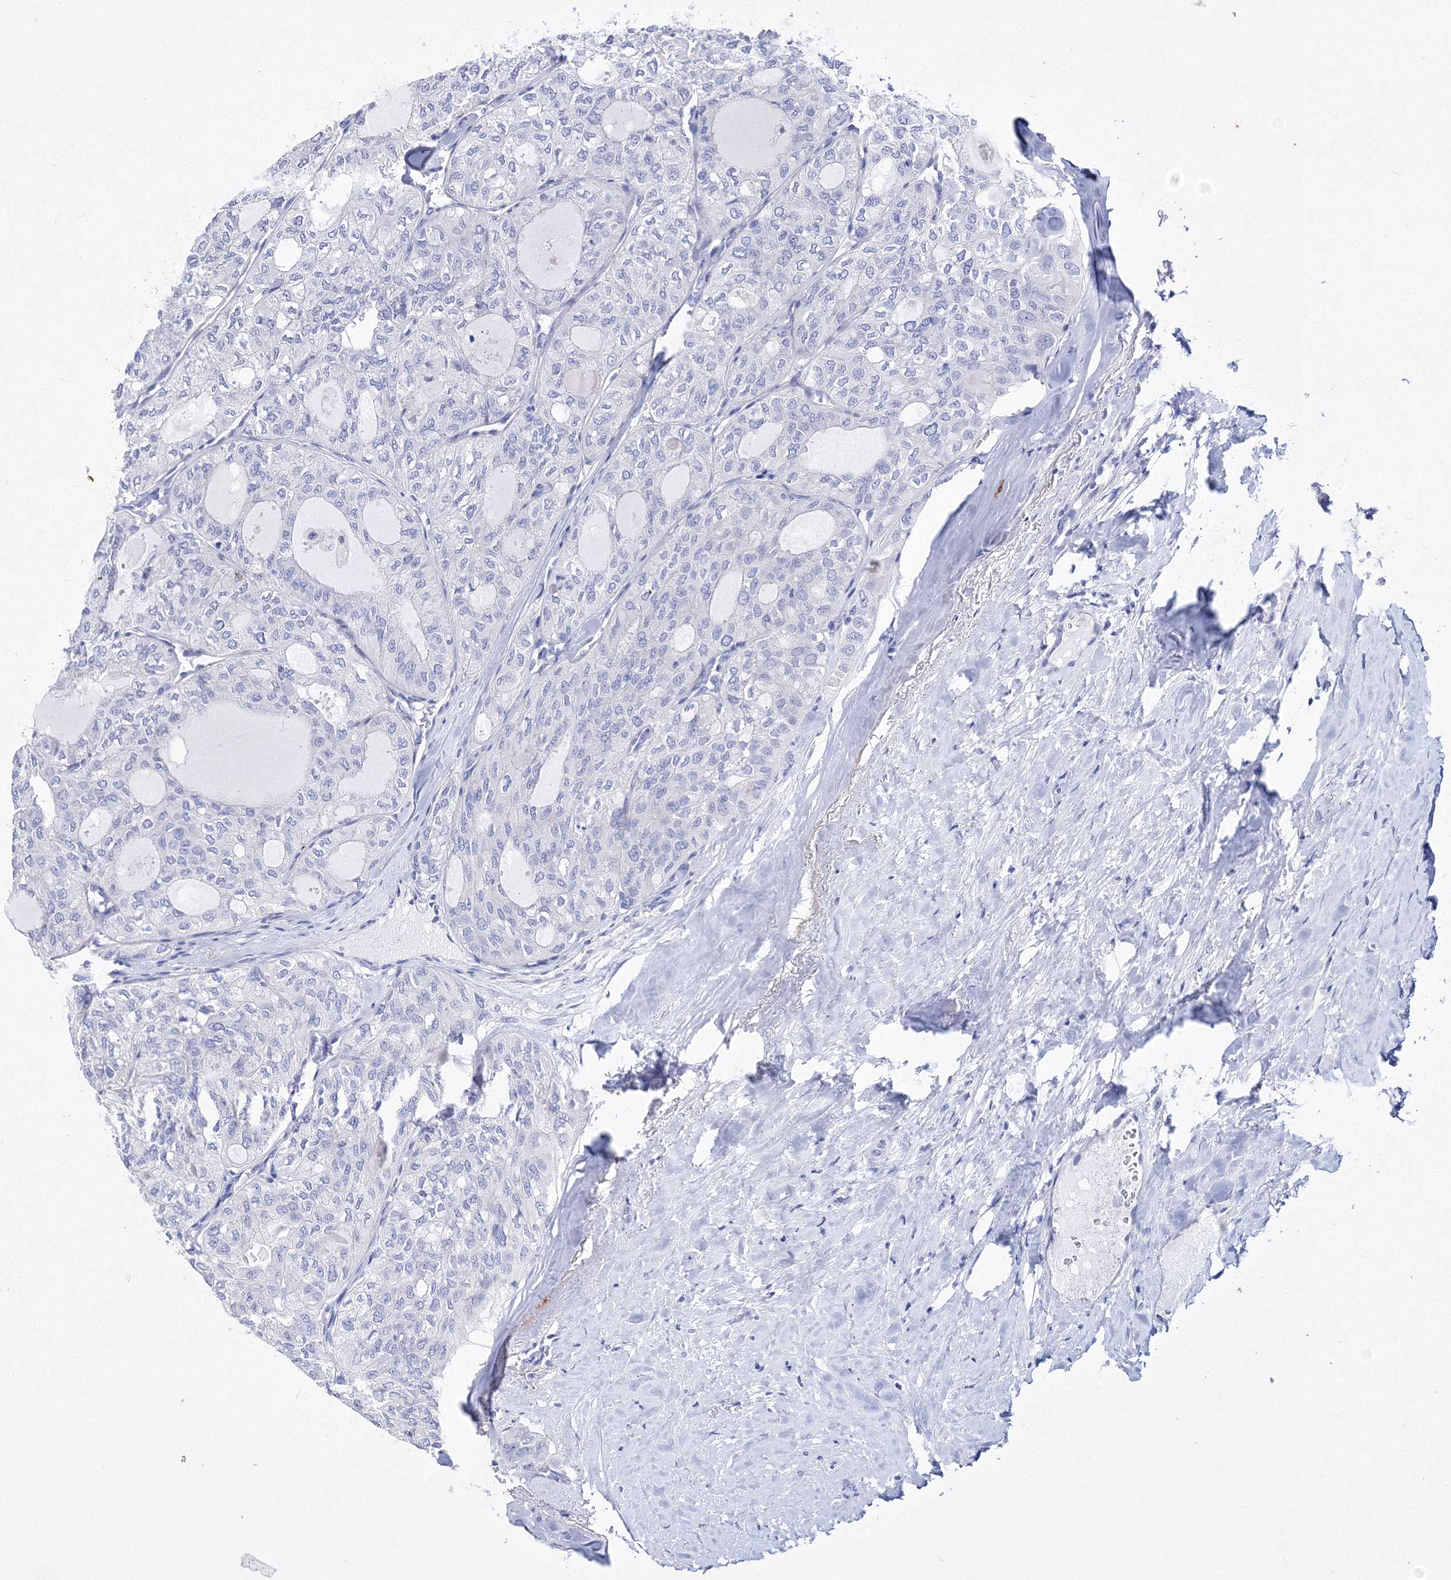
{"staining": {"intensity": "negative", "quantity": "none", "location": "none"}, "tissue": "thyroid cancer", "cell_type": "Tumor cells", "image_type": "cancer", "snomed": [{"axis": "morphology", "description": "Follicular adenoma carcinoma, NOS"}, {"axis": "topography", "description": "Thyroid gland"}], "caption": "Tumor cells show no significant protein staining in thyroid cancer (follicular adenoma carcinoma).", "gene": "GPN1", "patient": {"sex": "male", "age": 75}}